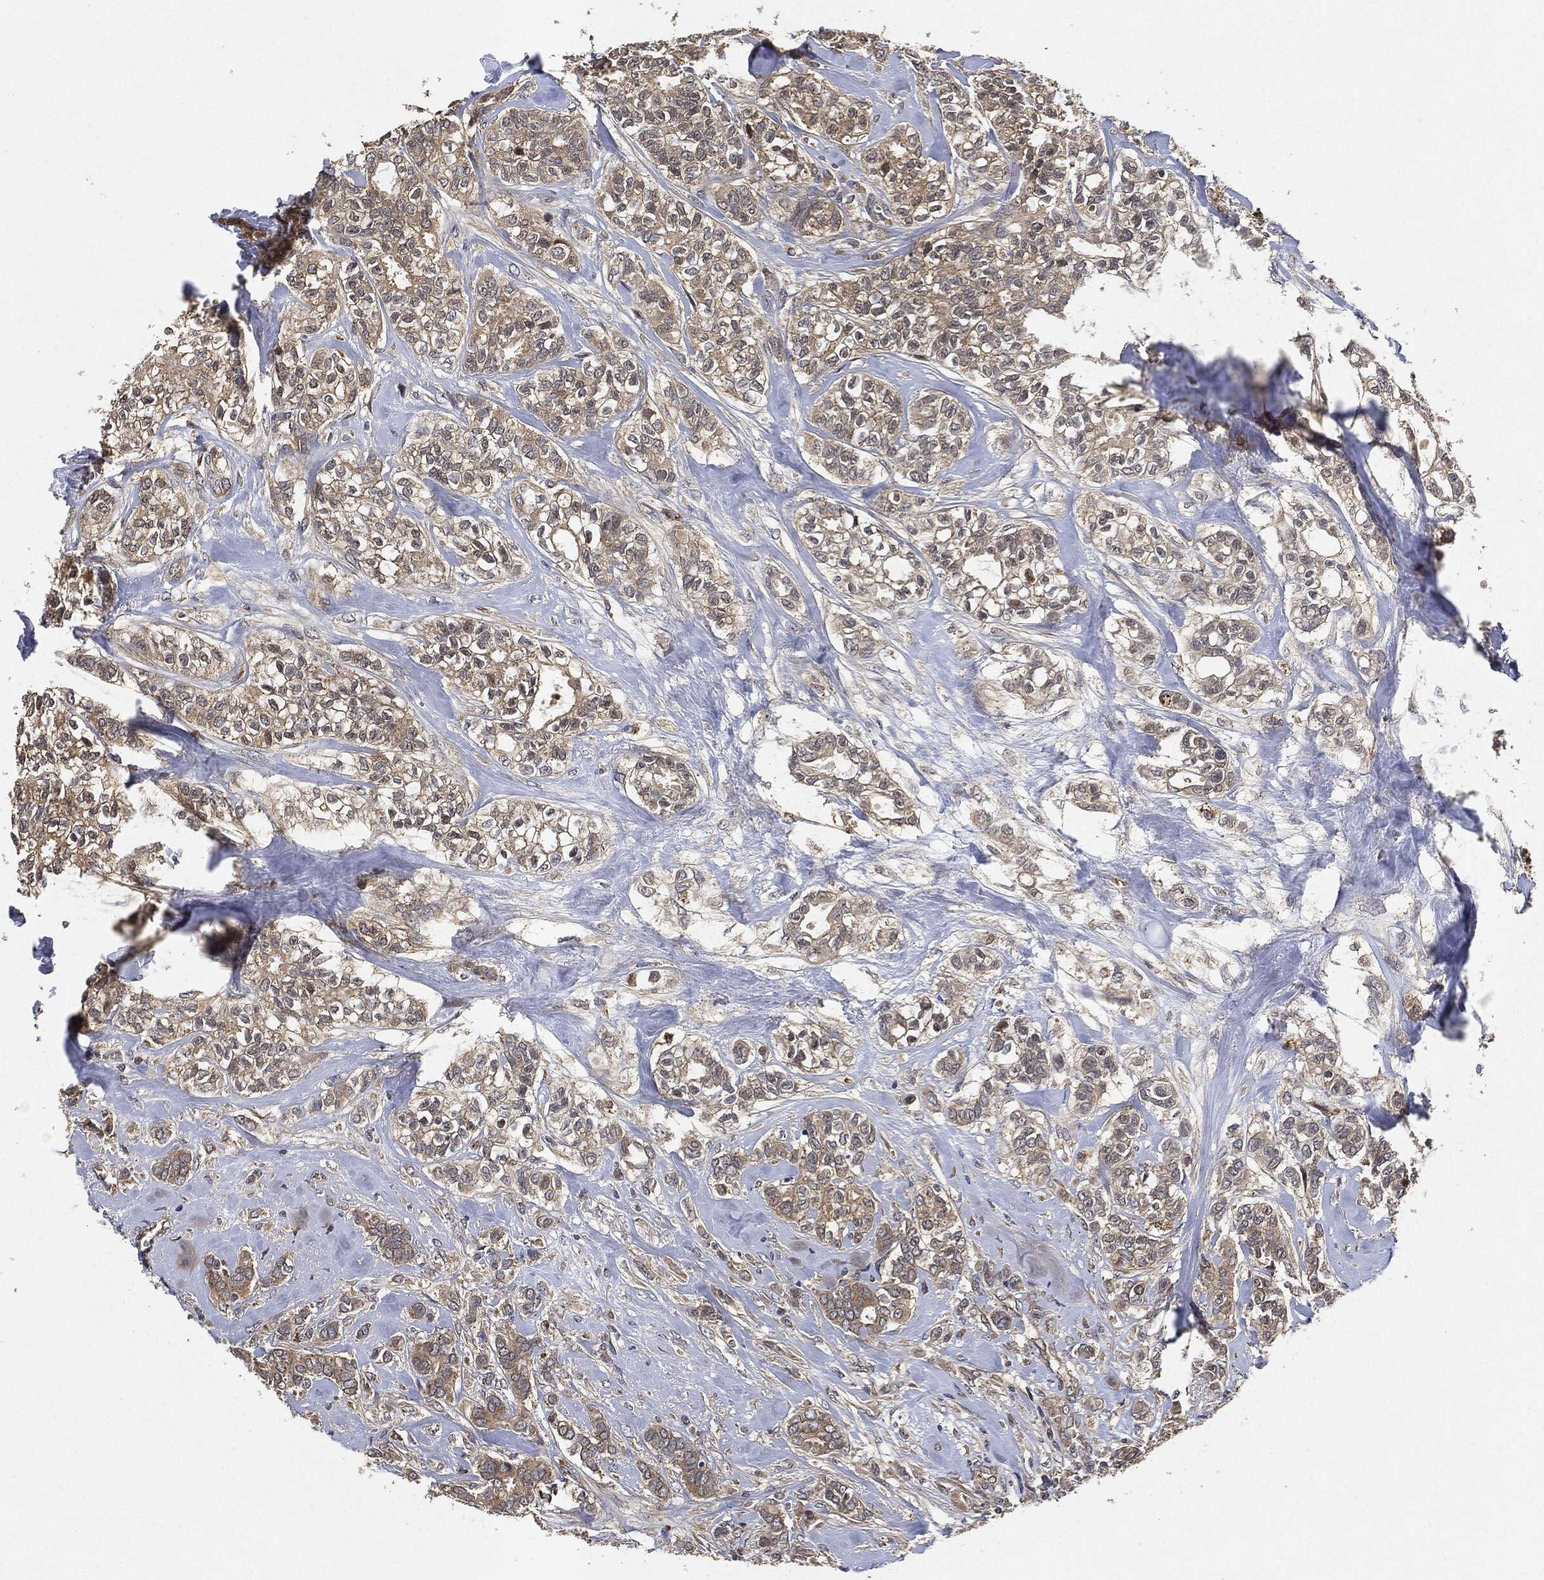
{"staining": {"intensity": "weak", "quantity": ">75%", "location": "cytoplasmic/membranous"}, "tissue": "breast cancer", "cell_type": "Tumor cells", "image_type": "cancer", "snomed": [{"axis": "morphology", "description": "Duct carcinoma"}, {"axis": "topography", "description": "Breast"}], "caption": "A high-resolution micrograph shows IHC staining of breast cancer (intraductal carcinoma), which demonstrates weak cytoplasmic/membranous expression in about >75% of tumor cells. The protein is shown in brown color, while the nuclei are stained blue.", "gene": "MLST8", "patient": {"sex": "female", "age": 71}}